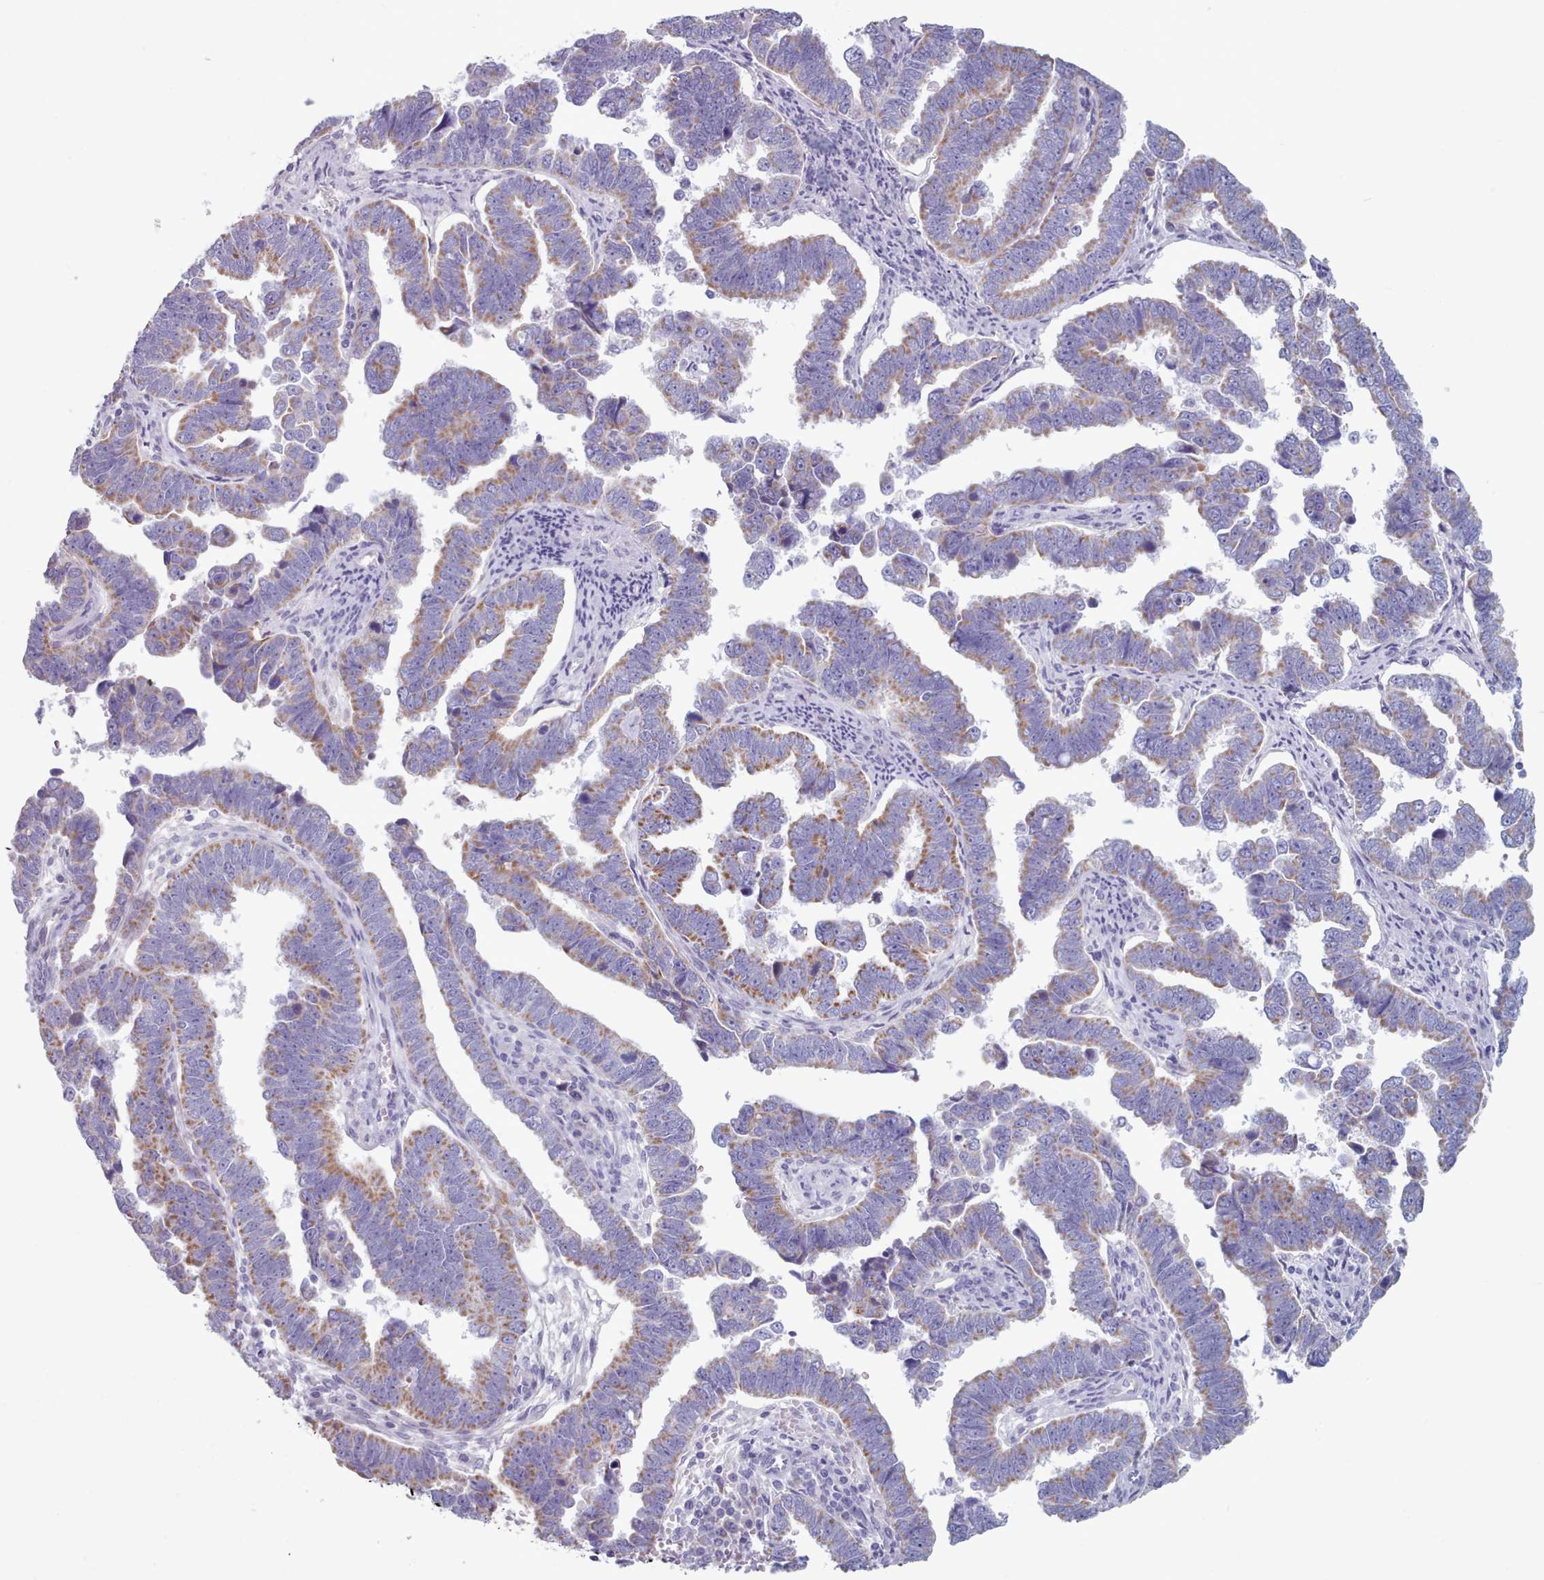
{"staining": {"intensity": "moderate", "quantity": ">75%", "location": "cytoplasmic/membranous"}, "tissue": "endometrial cancer", "cell_type": "Tumor cells", "image_type": "cancer", "snomed": [{"axis": "morphology", "description": "Adenocarcinoma, NOS"}, {"axis": "topography", "description": "Endometrium"}], "caption": "Endometrial cancer stained with DAB immunohistochemistry (IHC) shows medium levels of moderate cytoplasmic/membranous expression in approximately >75% of tumor cells. The staining is performed using DAB (3,3'-diaminobenzidine) brown chromogen to label protein expression. The nuclei are counter-stained blue using hematoxylin.", "gene": "HAO1", "patient": {"sex": "female", "age": 75}}